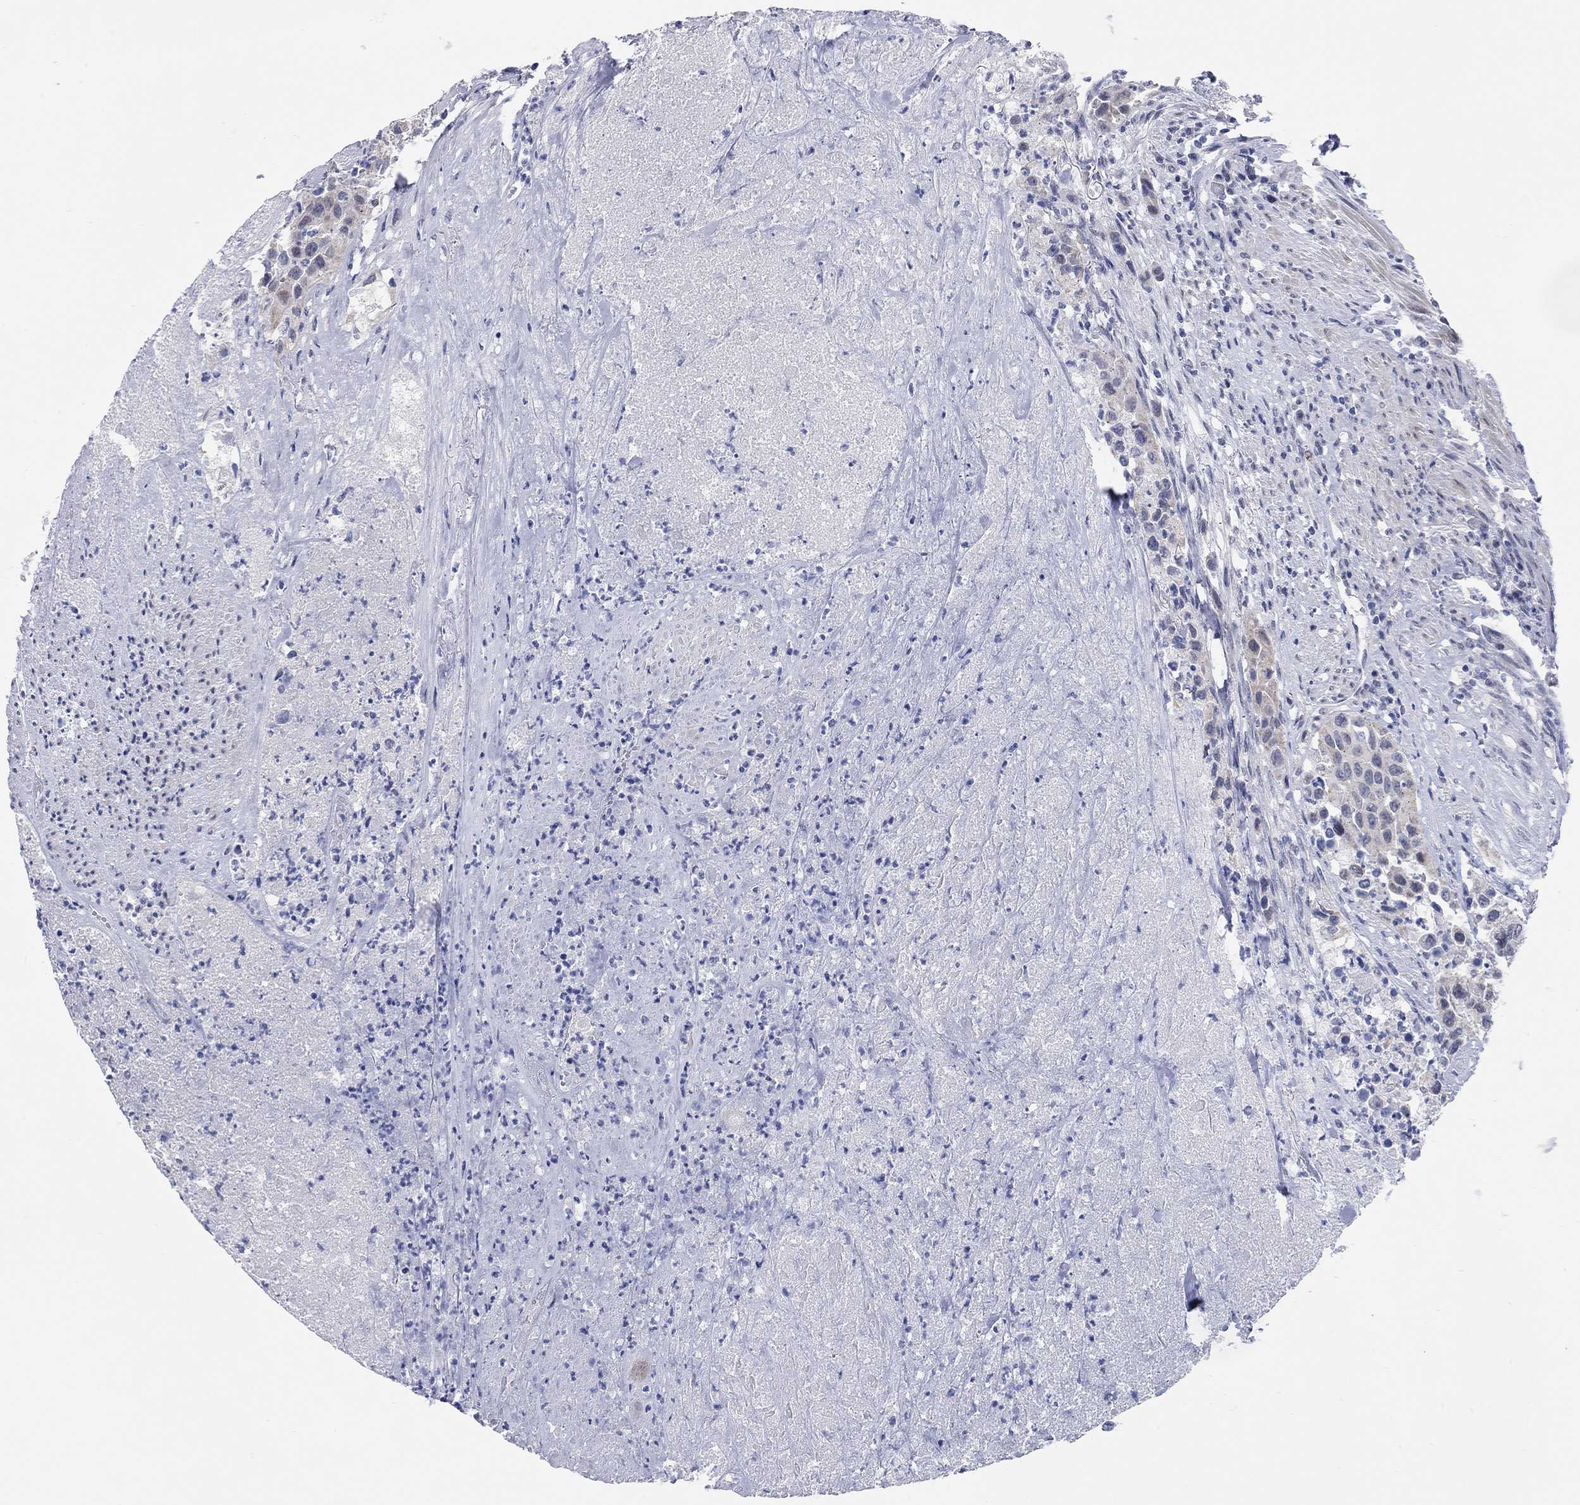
{"staining": {"intensity": "weak", "quantity": "25%-75%", "location": "cytoplasmic/membranous"}, "tissue": "urothelial cancer", "cell_type": "Tumor cells", "image_type": "cancer", "snomed": [{"axis": "morphology", "description": "Urothelial carcinoma, High grade"}, {"axis": "topography", "description": "Urinary bladder"}], "caption": "Approximately 25%-75% of tumor cells in human urothelial cancer demonstrate weak cytoplasmic/membranous protein expression as visualized by brown immunohistochemical staining.", "gene": "WASF3", "patient": {"sex": "female", "age": 73}}